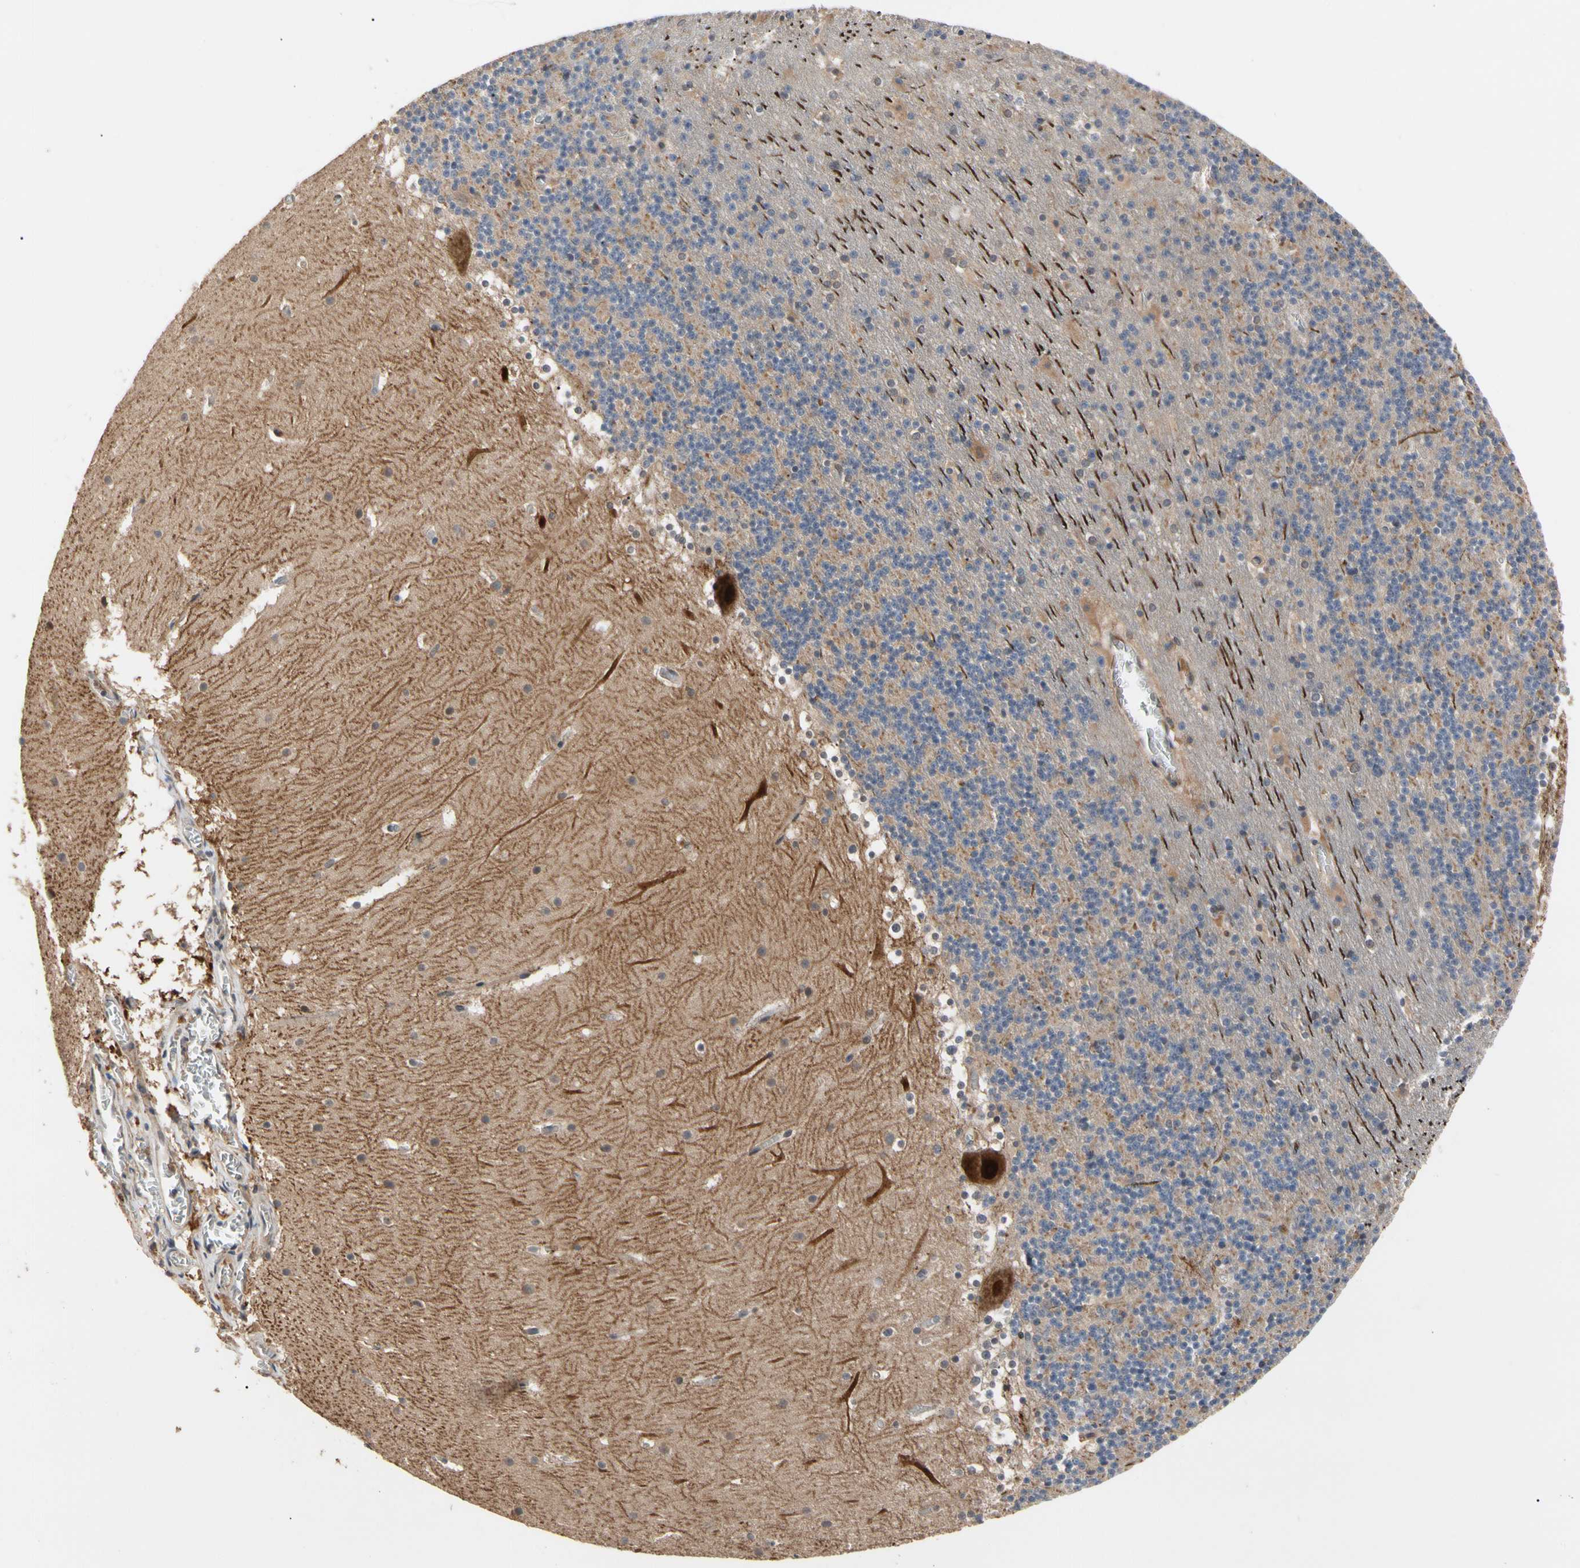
{"staining": {"intensity": "negative", "quantity": "none", "location": "none"}, "tissue": "cerebellum", "cell_type": "Cells in granular layer", "image_type": "normal", "snomed": [{"axis": "morphology", "description": "Normal tissue, NOS"}, {"axis": "topography", "description": "Cerebellum"}], "caption": "Human cerebellum stained for a protein using IHC reveals no positivity in cells in granular layer.", "gene": "CYTIP", "patient": {"sex": "male", "age": 45}}